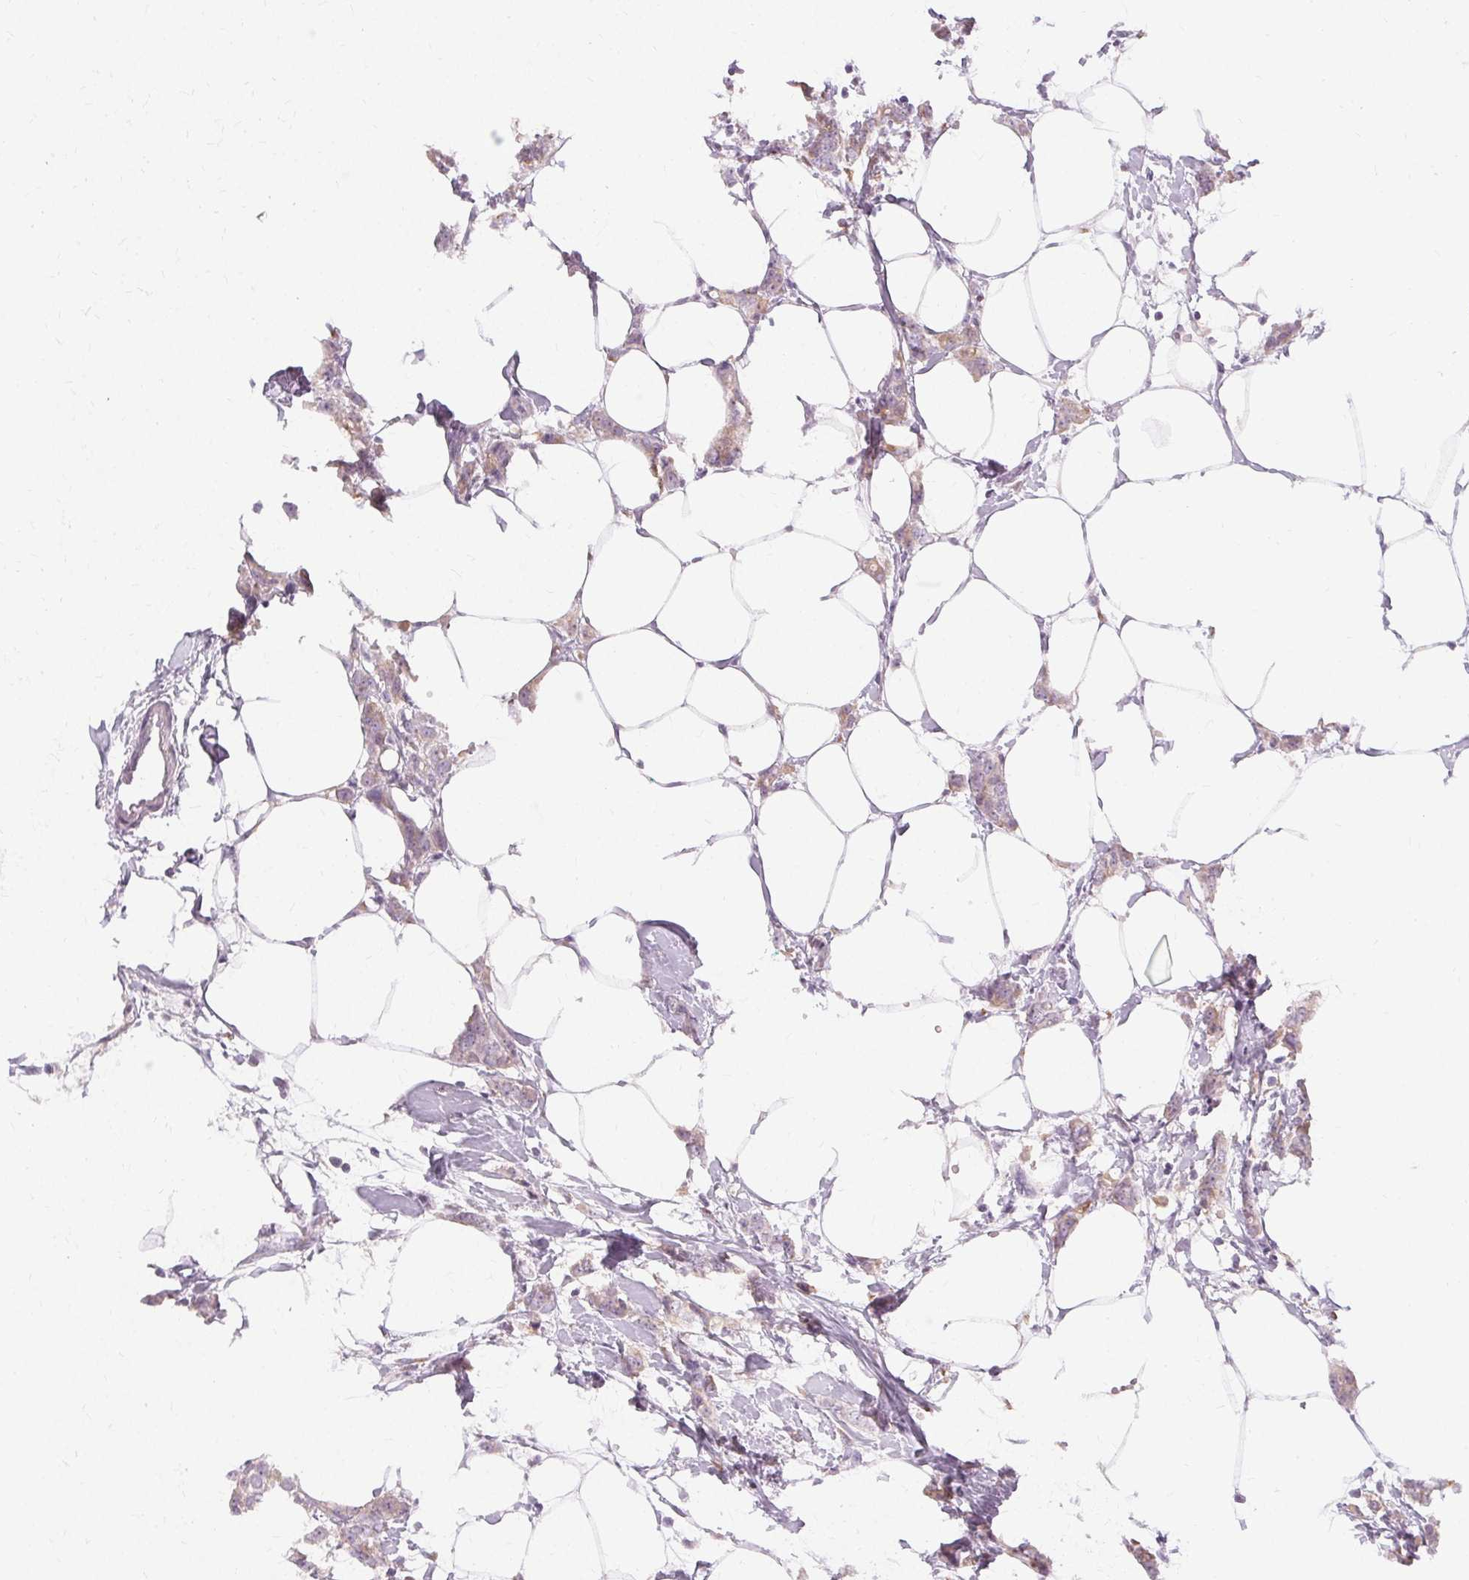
{"staining": {"intensity": "negative", "quantity": "none", "location": "none"}, "tissue": "breast cancer", "cell_type": "Tumor cells", "image_type": "cancer", "snomed": [{"axis": "morphology", "description": "Duct carcinoma"}, {"axis": "topography", "description": "Breast"}], "caption": "The micrograph shows no staining of tumor cells in breast cancer (intraductal carcinoma). (DAB (3,3'-diaminobenzidine) IHC, high magnification).", "gene": "FCRL3", "patient": {"sex": "female", "age": 40}}